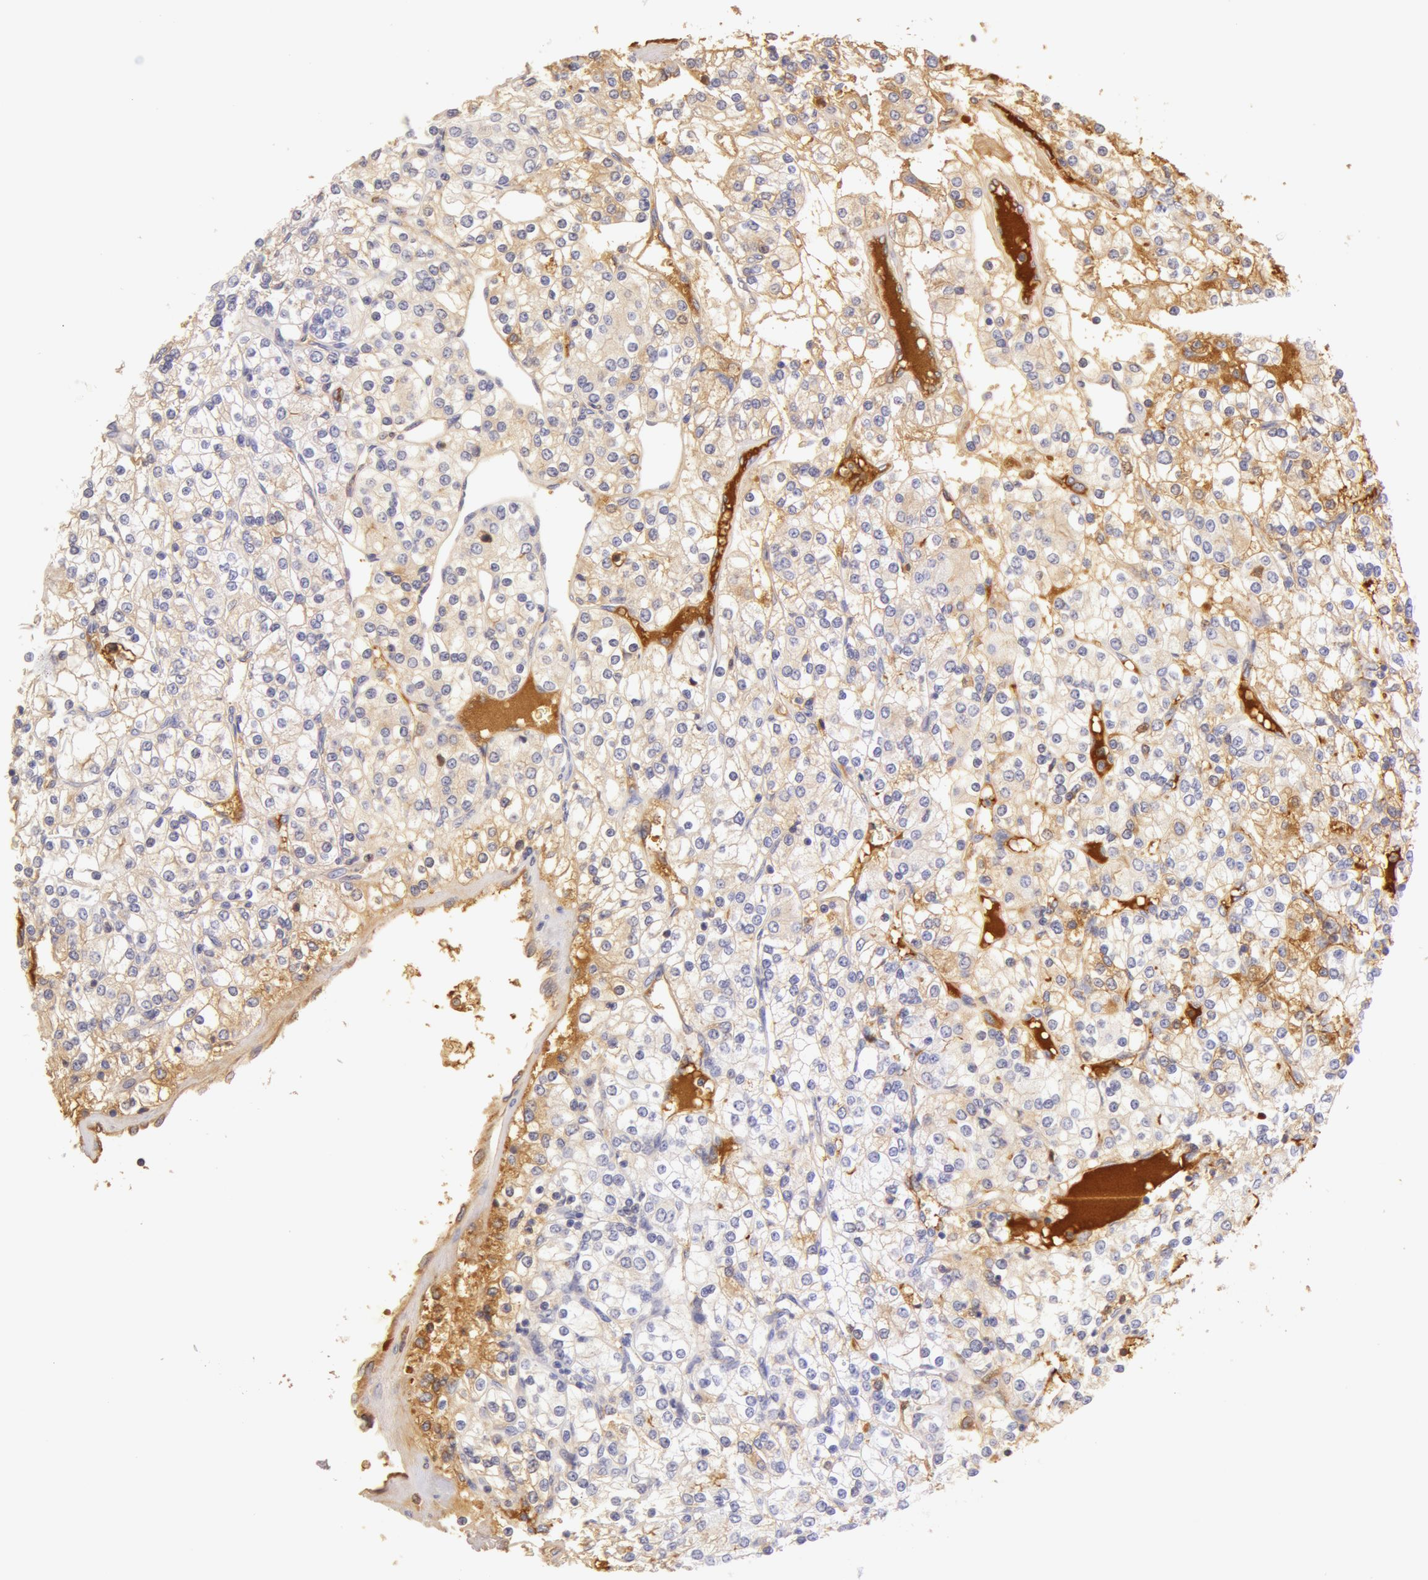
{"staining": {"intensity": "negative", "quantity": "none", "location": "none"}, "tissue": "renal cancer", "cell_type": "Tumor cells", "image_type": "cancer", "snomed": [{"axis": "morphology", "description": "Adenocarcinoma, NOS"}, {"axis": "topography", "description": "Kidney"}], "caption": "Immunohistochemical staining of human renal adenocarcinoma shows no significant expression in tumor cells. (DAB (3,3'-diaminobenzidine) immunohistochemistry (IHC) visualized using brightfield microscopy, high magnification).", "gene": "AHSG", "patient": {"sex": "female", "age": 62}}